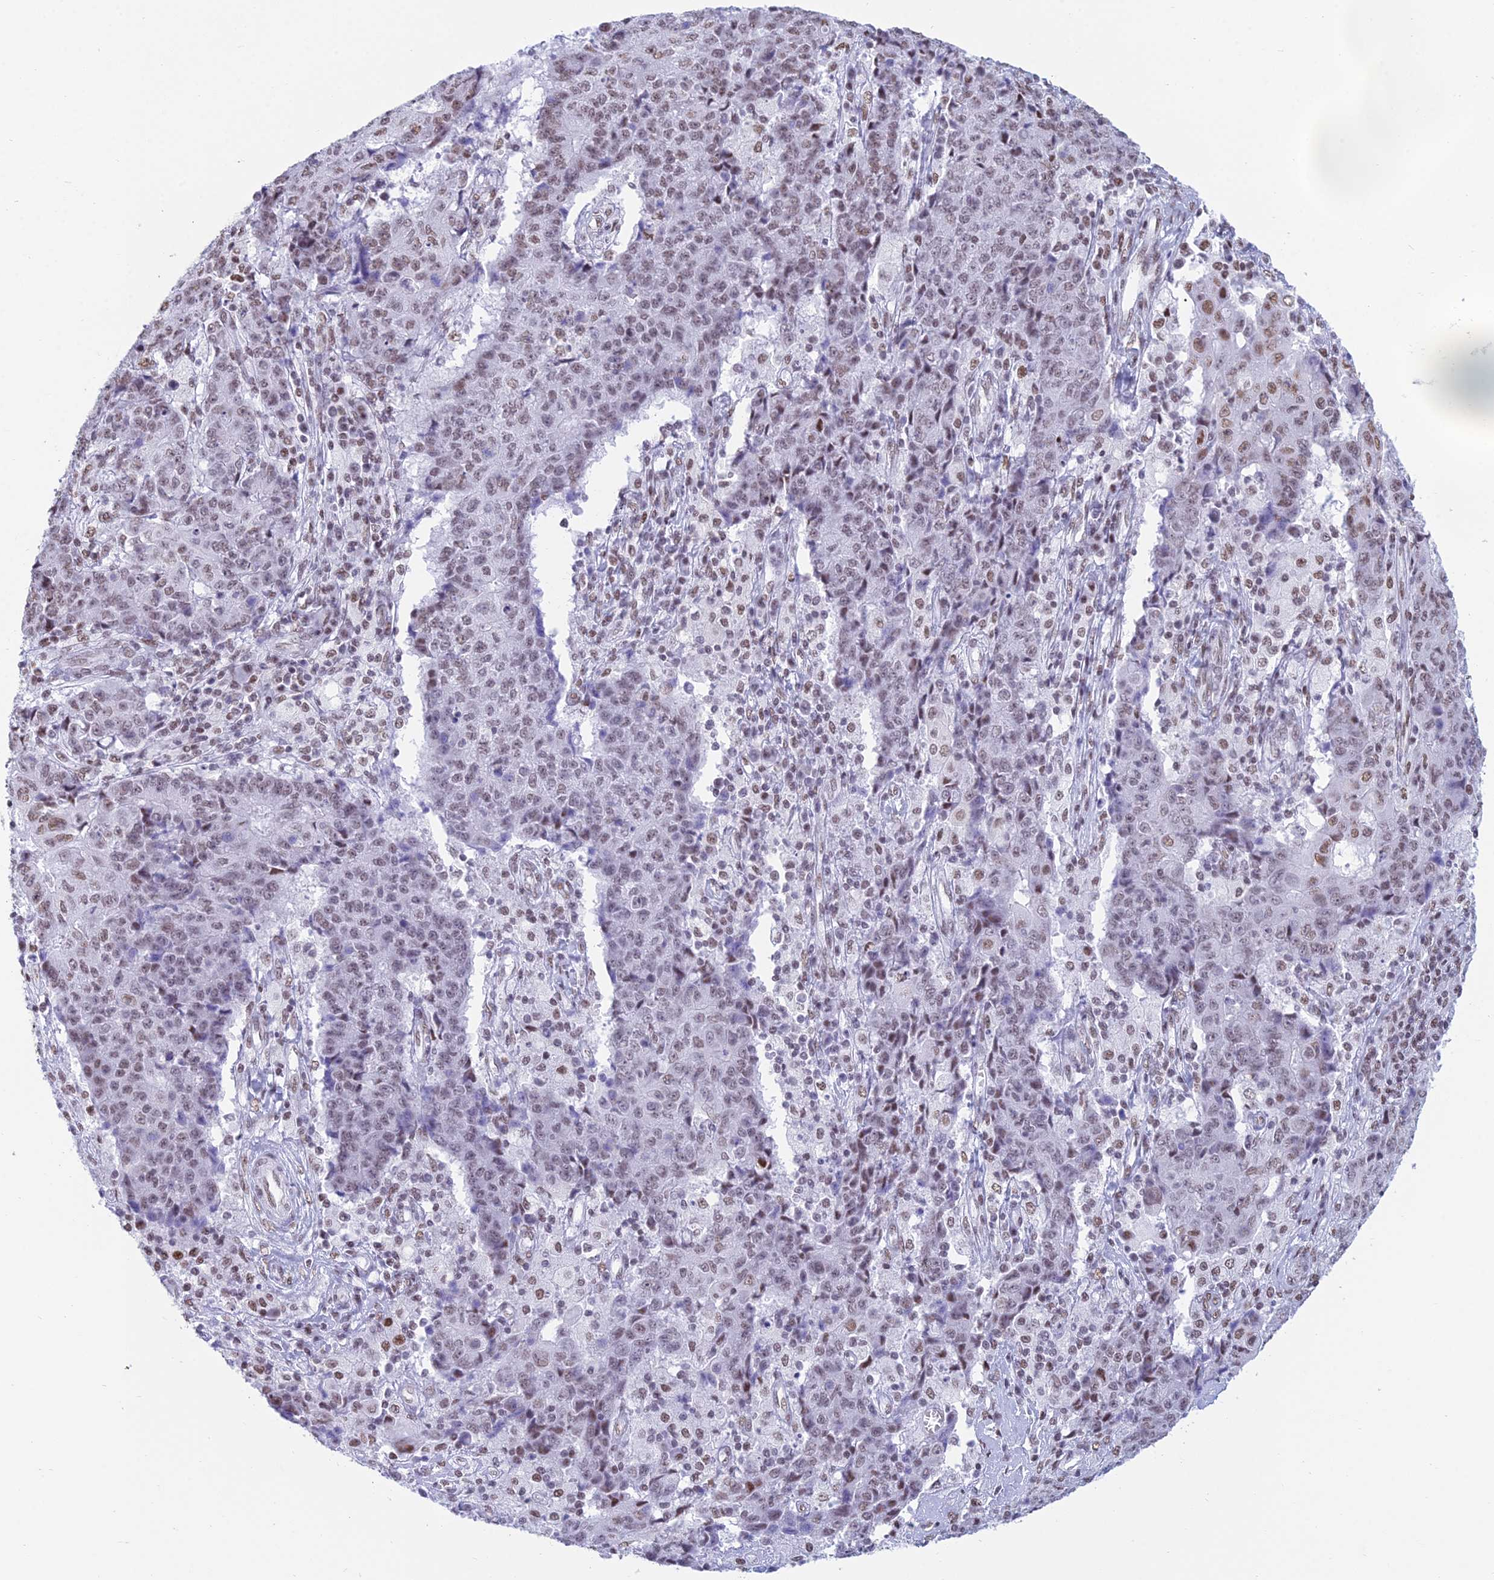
{"staining": {"intensity": "weak", "quantity": ">75%", "location": "nuclear"}, "tissue": "ovarian cancer", "cell_type": "Tumor cells", "image_type": "cancer", "snomed": [{"axis": "morphology", "description": "Carcinoma, endometroid"}, {"axis": "topography", "description": "Ovary"}], "caption": "An IHC micrograph of tumor tissue is shown. Protein staining in brown shows weak nuclear positivity in ovarian endometroid carcinoma within tumor cells.", "gene": "CDC26", "patient": {"sex": "female", "age": 42}}